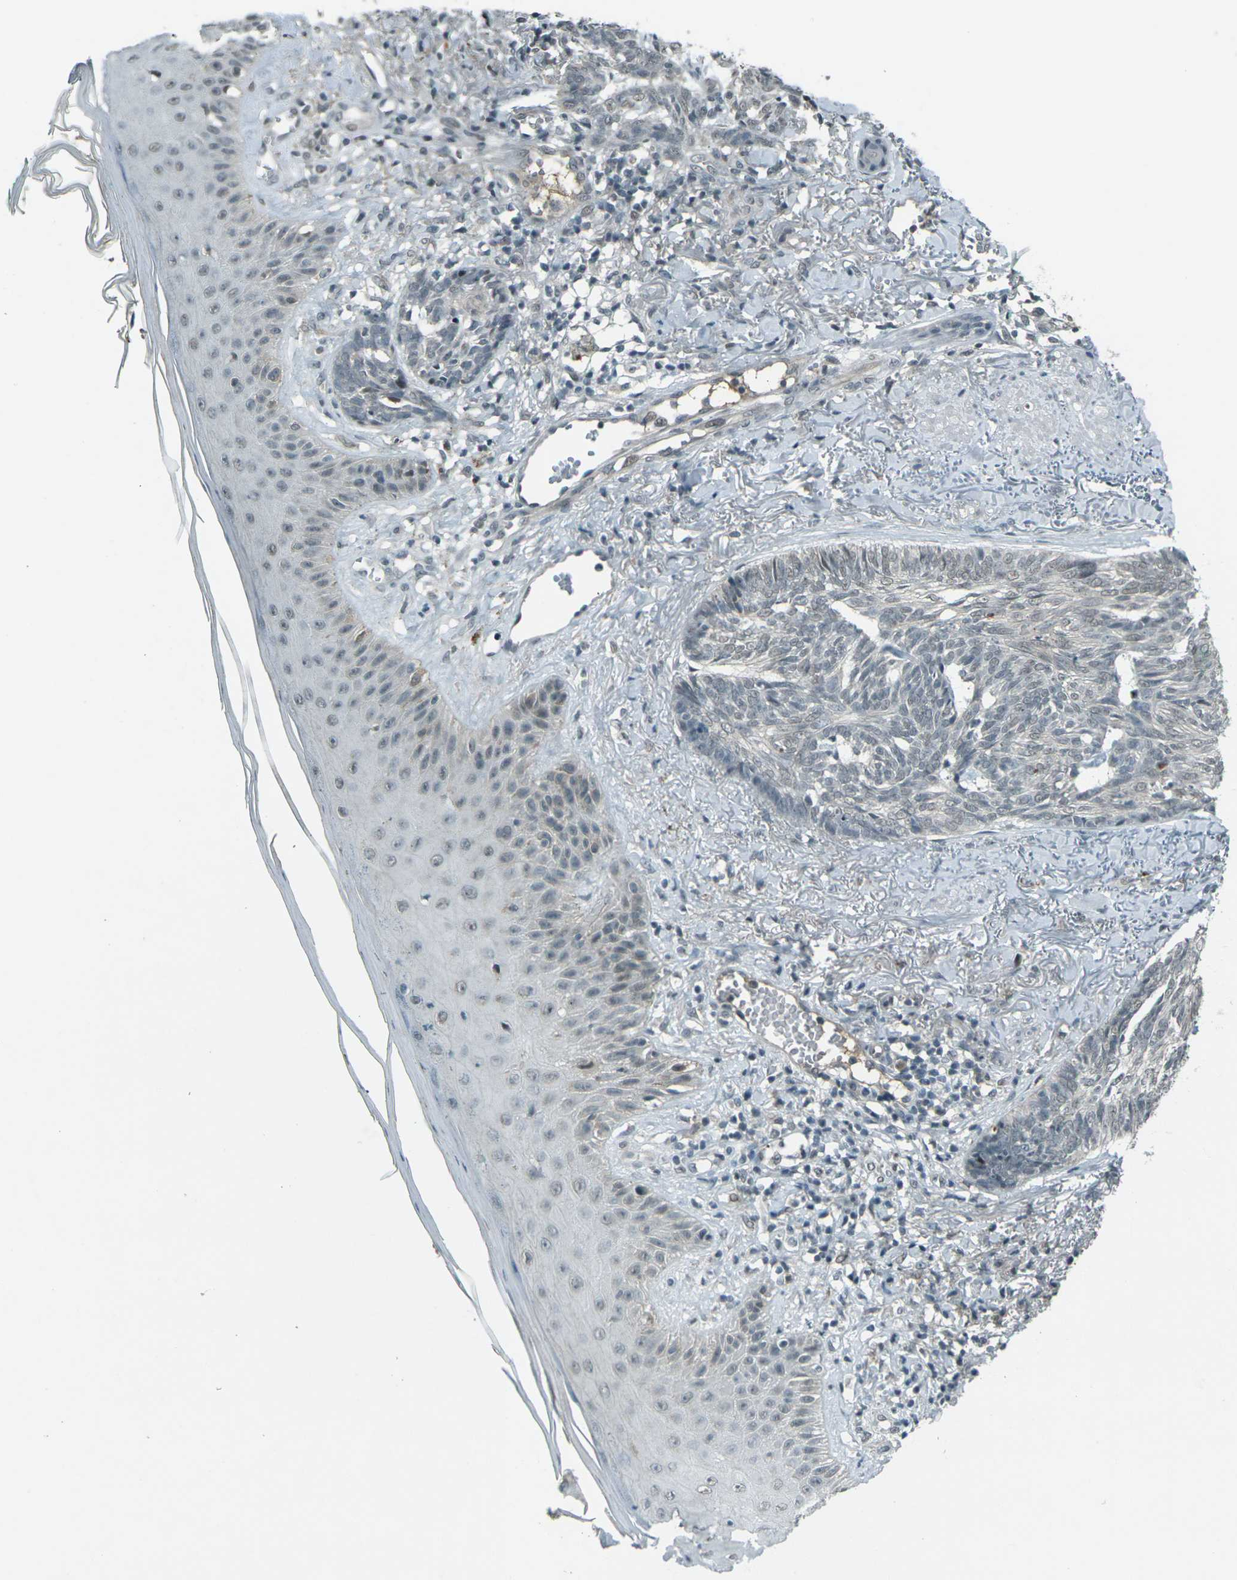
{"staining": {"intensity": "weak", "quantity": "<25%", "location": "nuclear"}, "tissue": "skin cancer", "cell_type": "Tumor cells", "image_type": "cancer", "snomed": [{"axis": "morphology", "description": "Basal cell carcinoma"}, {"axis": "topography", "description": "Skin"}], "caption": "This is an immunohistochemistry (IHC) image of skin cancer. There is no staining in tumor cells.", "gene": "GPR19", "patient": {"sex": "male", "age": 43}}